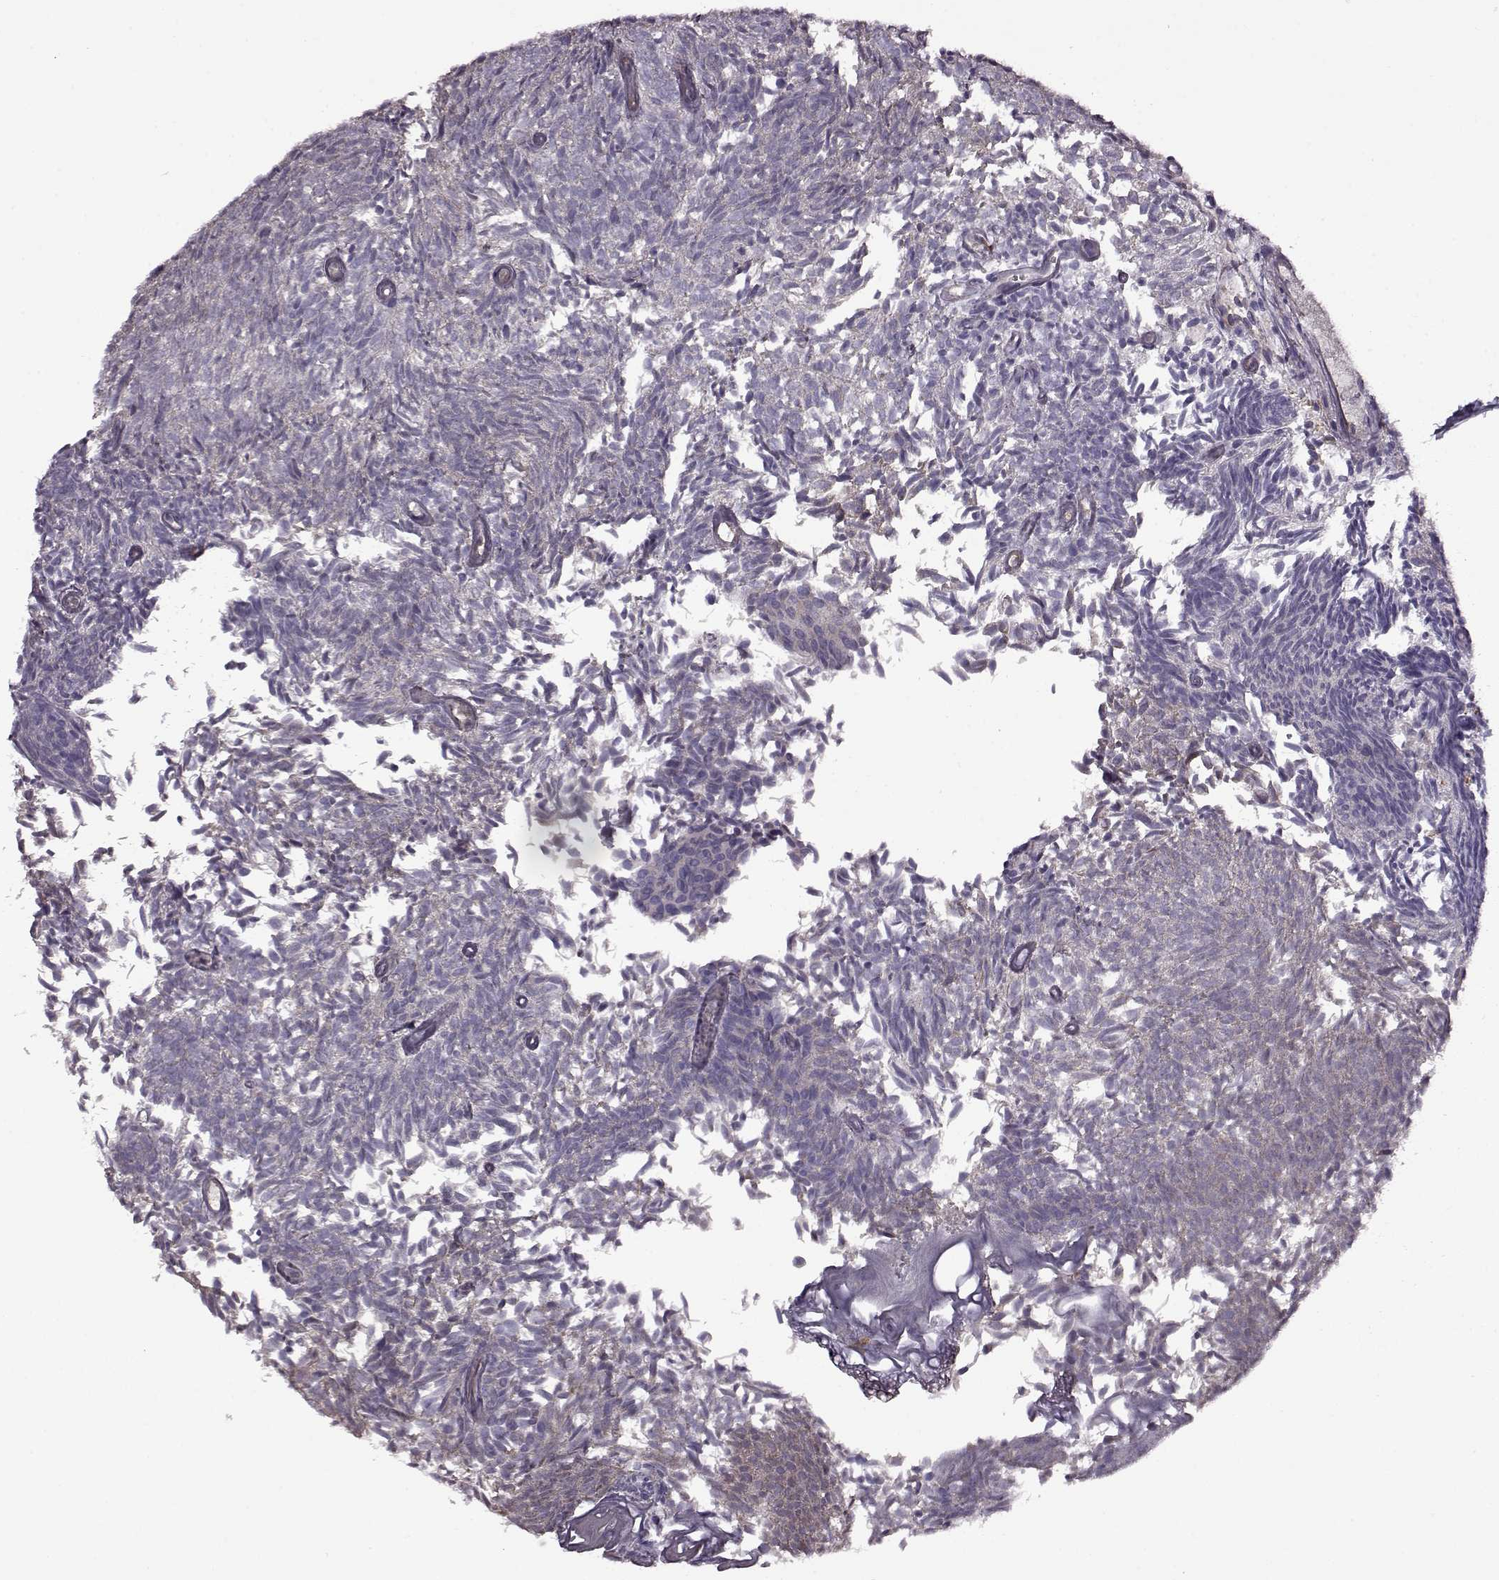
{"staining": {"intensity": "negative", "quantity": "none", "location": "none"}, "tissue": "urothelial cancer", "cell_type": "Tumor cells", "image_type": "cancer", "snomed": [{"axis": "morphology", "description": "Urothelial carcinoma, Low grade"}, {"axis": "topography", "description": "Urinary bladder"}], "caption": "A photomicrograph of low-grade urothelial carcinoma stained for a protein reveals no brown staining in tumor cells.", "gene": "MTSS1", "patient": {"sex": "male", "age": 77}}